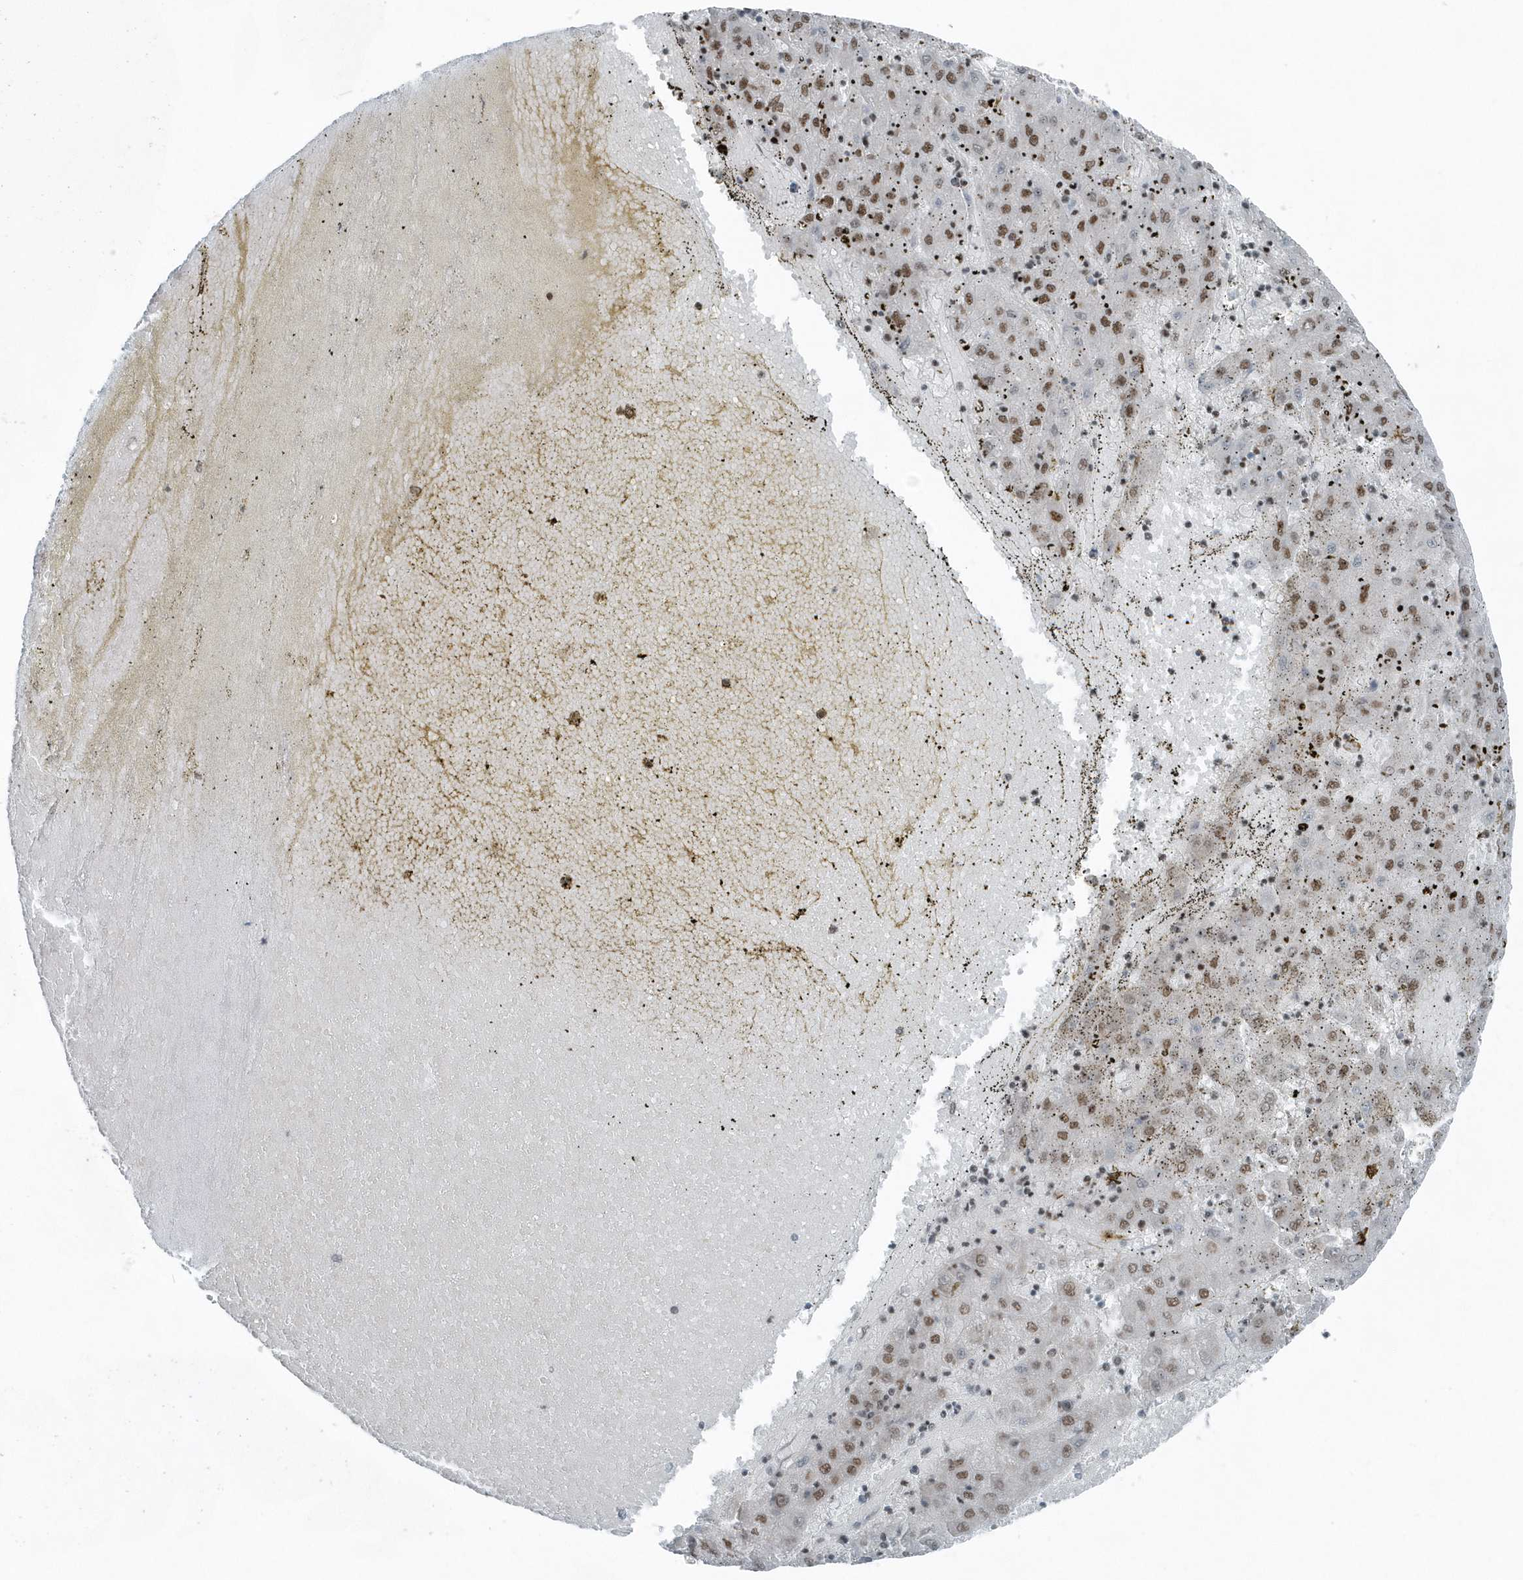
{"staining": {"intensity": "moderate", "quantity": "25%-75%", "location": "nuclear"}, "tissue": "liver cancer", "cell_type": "Tumor cells", "image_type": "cancer", "snomed": [{"axis": "morphology", "description": "Carcinoma, Hepatocellular, NOS"}, {"axis": "topography", "description": "Liver"}], "caption": "Immunohistochemistry (IHC) of human liver cancer (hepatocellular carcinoma) reveals medium levels of moderate nuclear positivity in approximately 25%-75% of tumor cells.", "gene": "YTHDC1", "patient": {"sex": "male", "age": 72}}